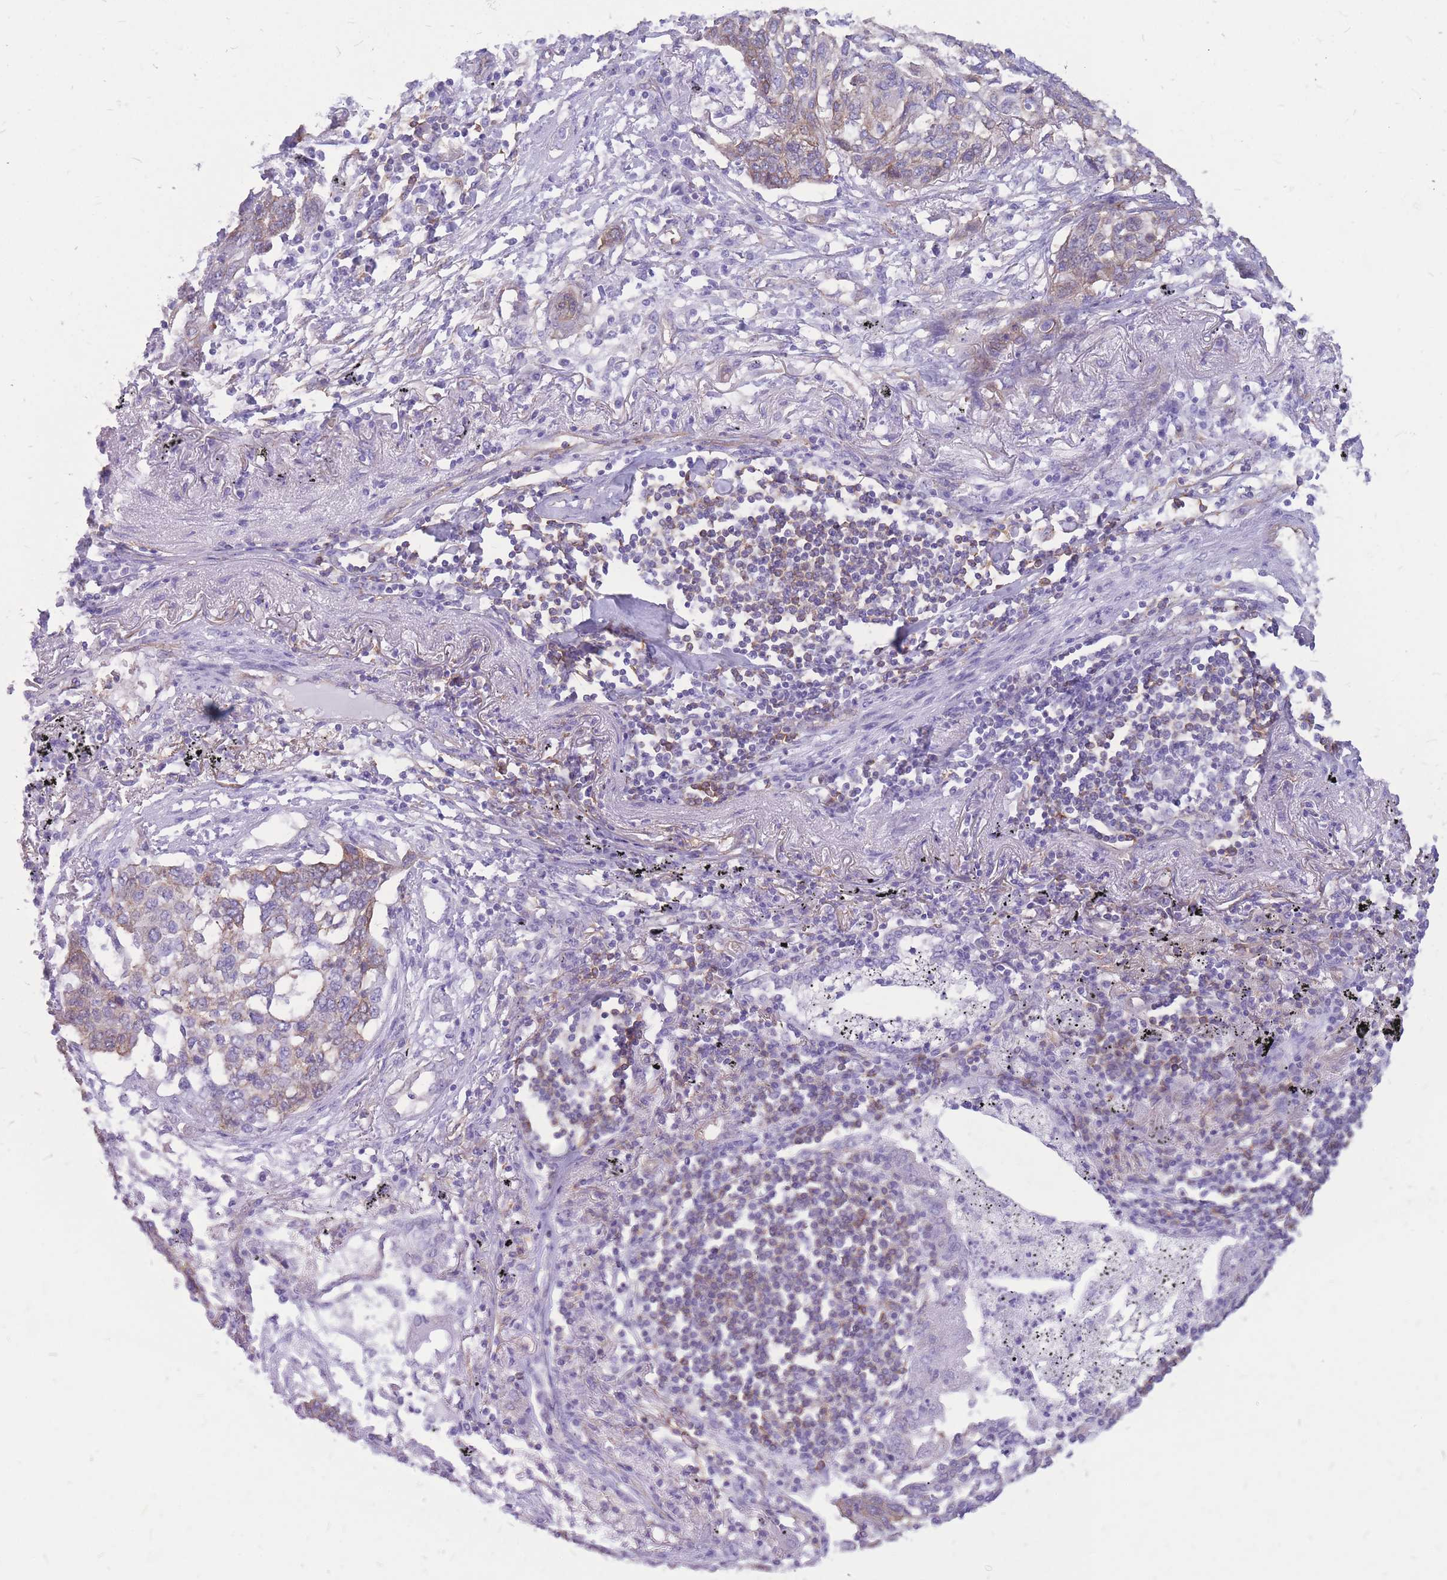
{"staining": {"intensity": "weak", "quantity": "25%-75%", "location": "cytoplasmic/membranous"}, "tissue": "lung cancer", "cell_type": "Tumor cells", "image_type": "cancer", "snomed": [{"axis": "morphology", "description": "Squamous cell carcinoma, NOS"}, {"axis": "topography", "description": "Lung"}], "caption": "DAB (3,3'-diaminobenzidine) immunohistochemical staining of lung cancer reveals weak cytoplasmic/membranous protein expression in approximately 25%-75% of tumor cells.", "gene": "ADD2", "patient": {"sex": "female", "age": 63}}